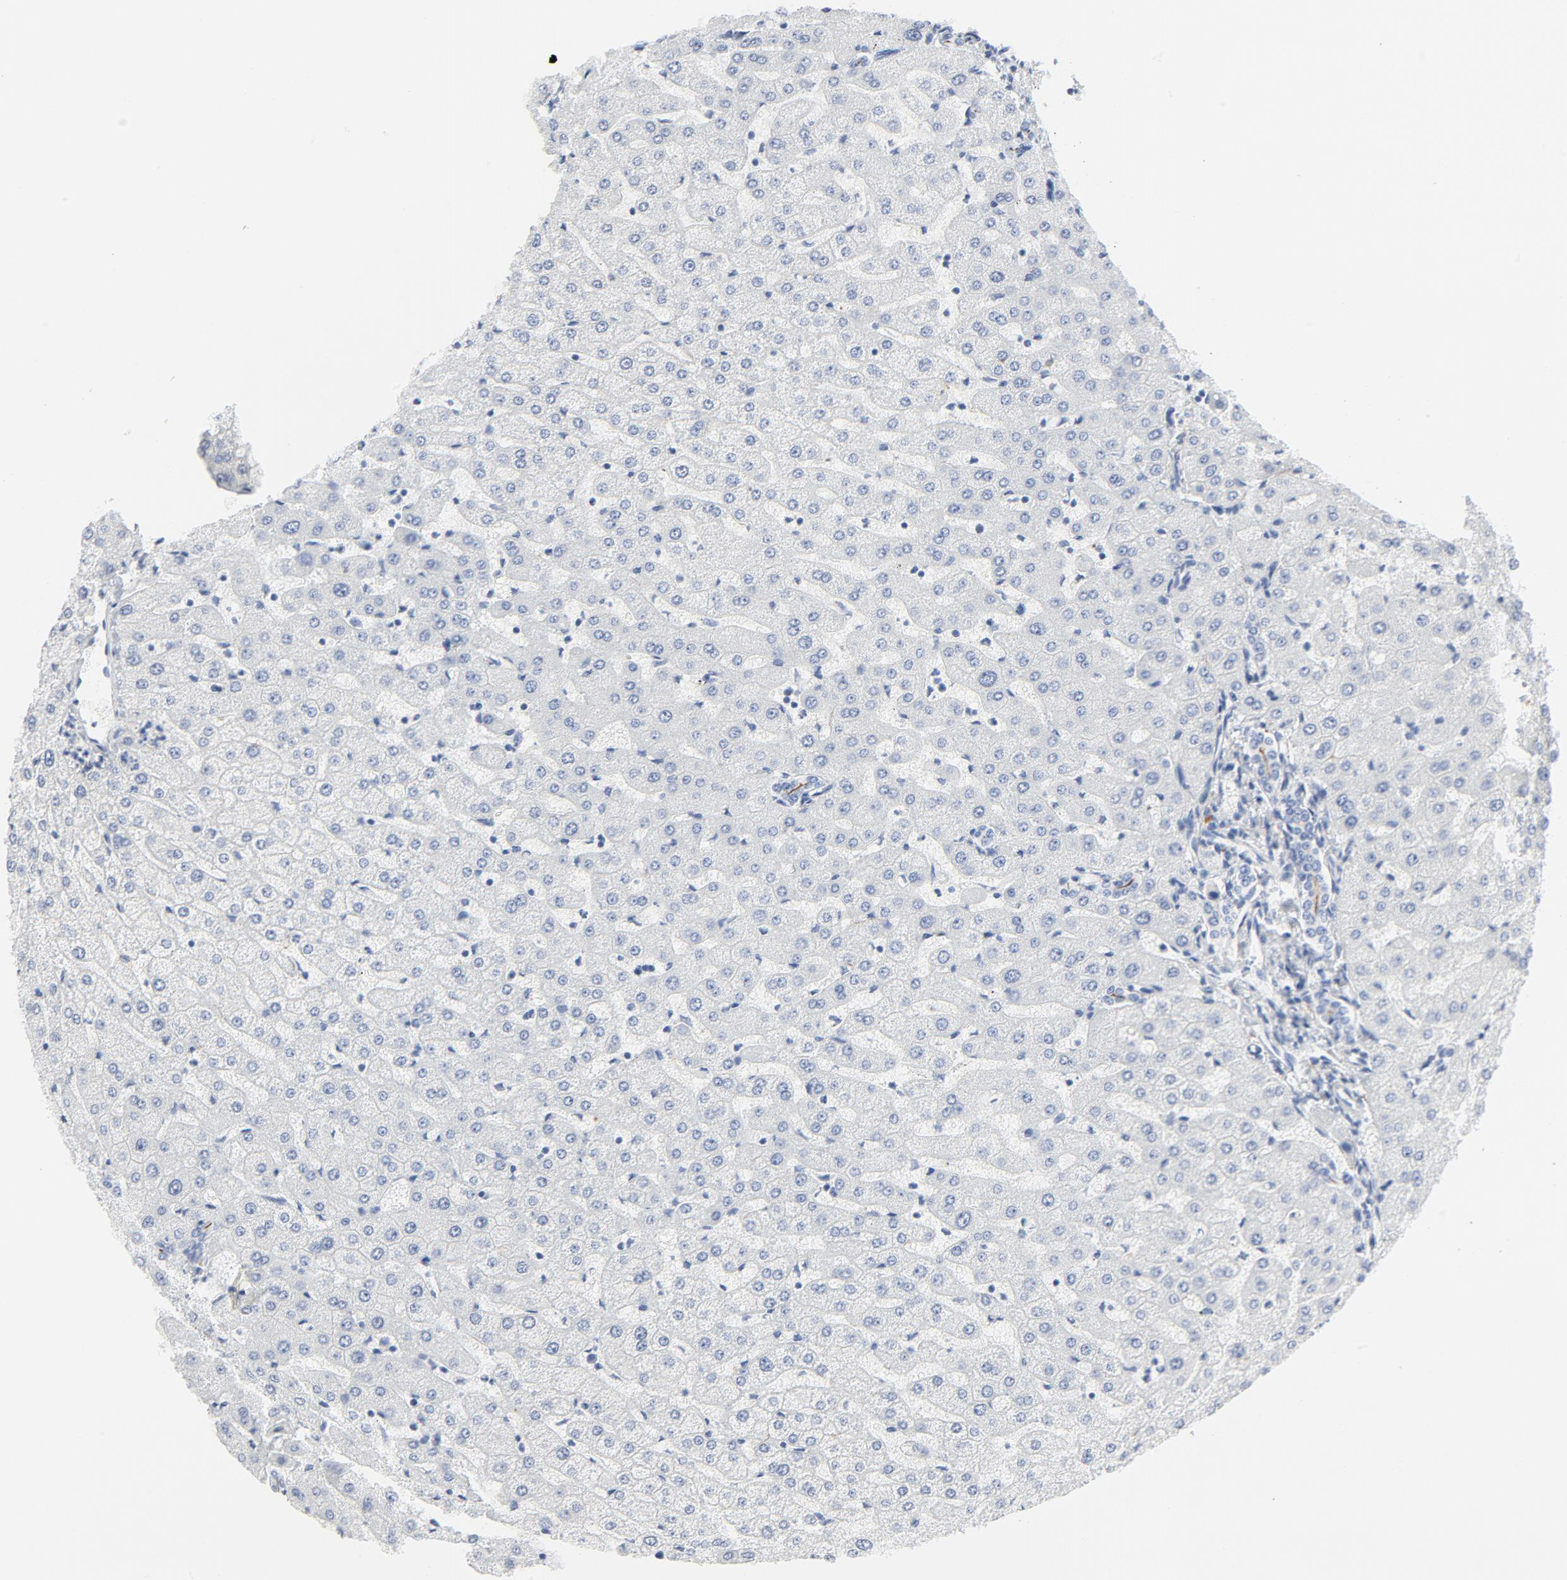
{"staining": {"intensity": "negative", "quantity": "none", "location": "none"}, "tissue": "liver", "cell_type": "Cholangiocytes", "image_type": "normal", "snomed": [{"axis": "morphology", "description": "Normal tissue, NOS"}, {"axis": "morphology", "description": "Fibrosis, NOS"}, {"axis": "topography", "description": "Liver"}], "caption": "DAB (3,3'-diaminobenzidine) immunohistochemical staining of unremarkable liver demonstrates no significant expression in cholangiocytes. (DAB (3,3'-diaminobenzidine) immunohistochemistry (IHC) visualized using brightfield microscopy, high magnification).", "gene": "TUBB1", "patient": {"sex": "female", "age": 29}}